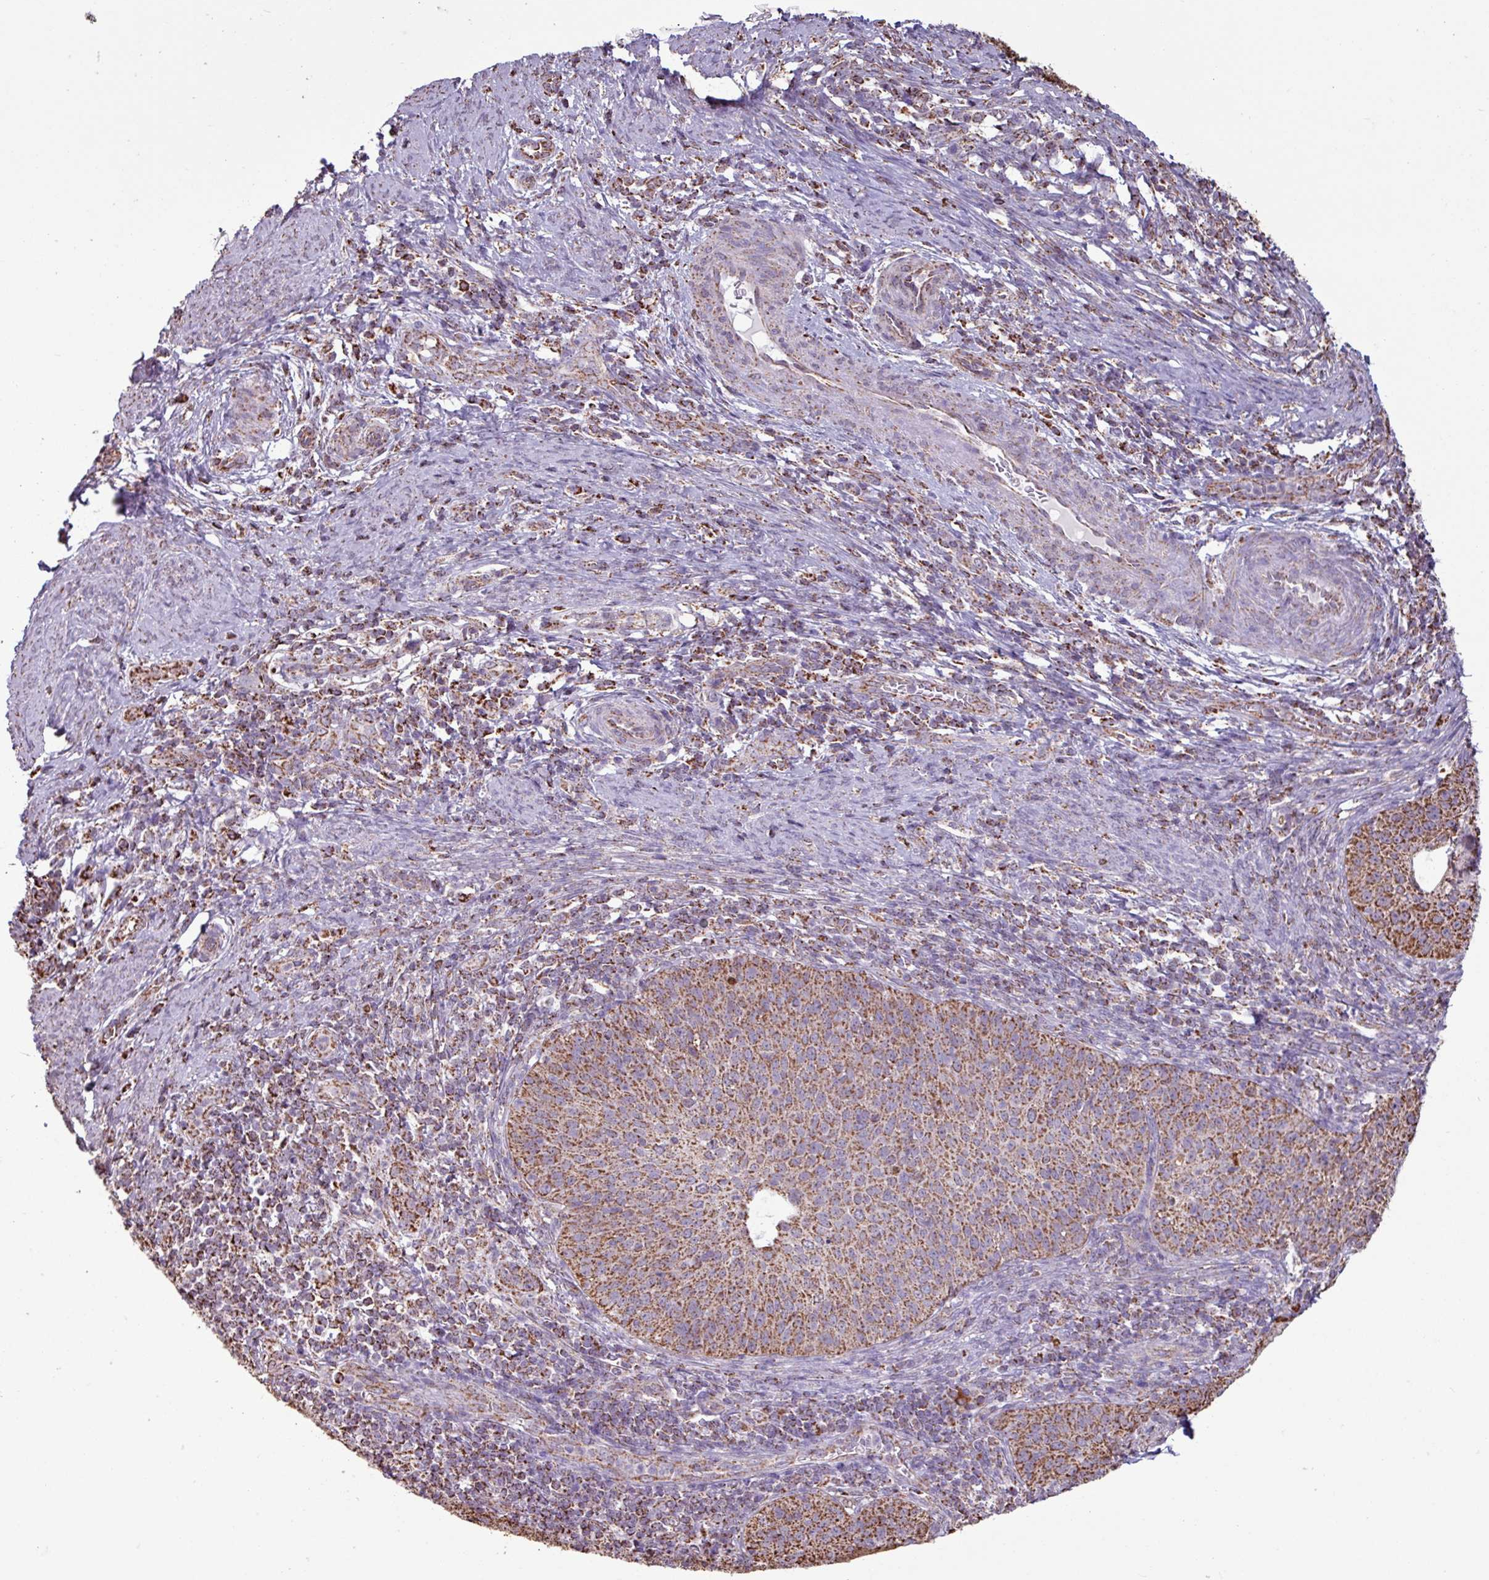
{"staining": {"intensity": "strong", "quantity": ">75%", "location": "cytoplasmic/membranous"}, "tissue": "cervical cancer", "cell_type": "Tumor cells", "image_type": "cancer", "snomed": [{"axis": "morphology", "description": "Squamous cell carcinoma, NOS"}, {"axis": "topography", "description": "Cervix"}], "caption": "This histopathology image displays immunohistochemistry (IHC) staining of cervical cancer, with high strong cytoplasmic/membranous positivity in about >75% of tumor cells.", "gene": "ALG8", "patient": {"sex": "female", "age": 30}}